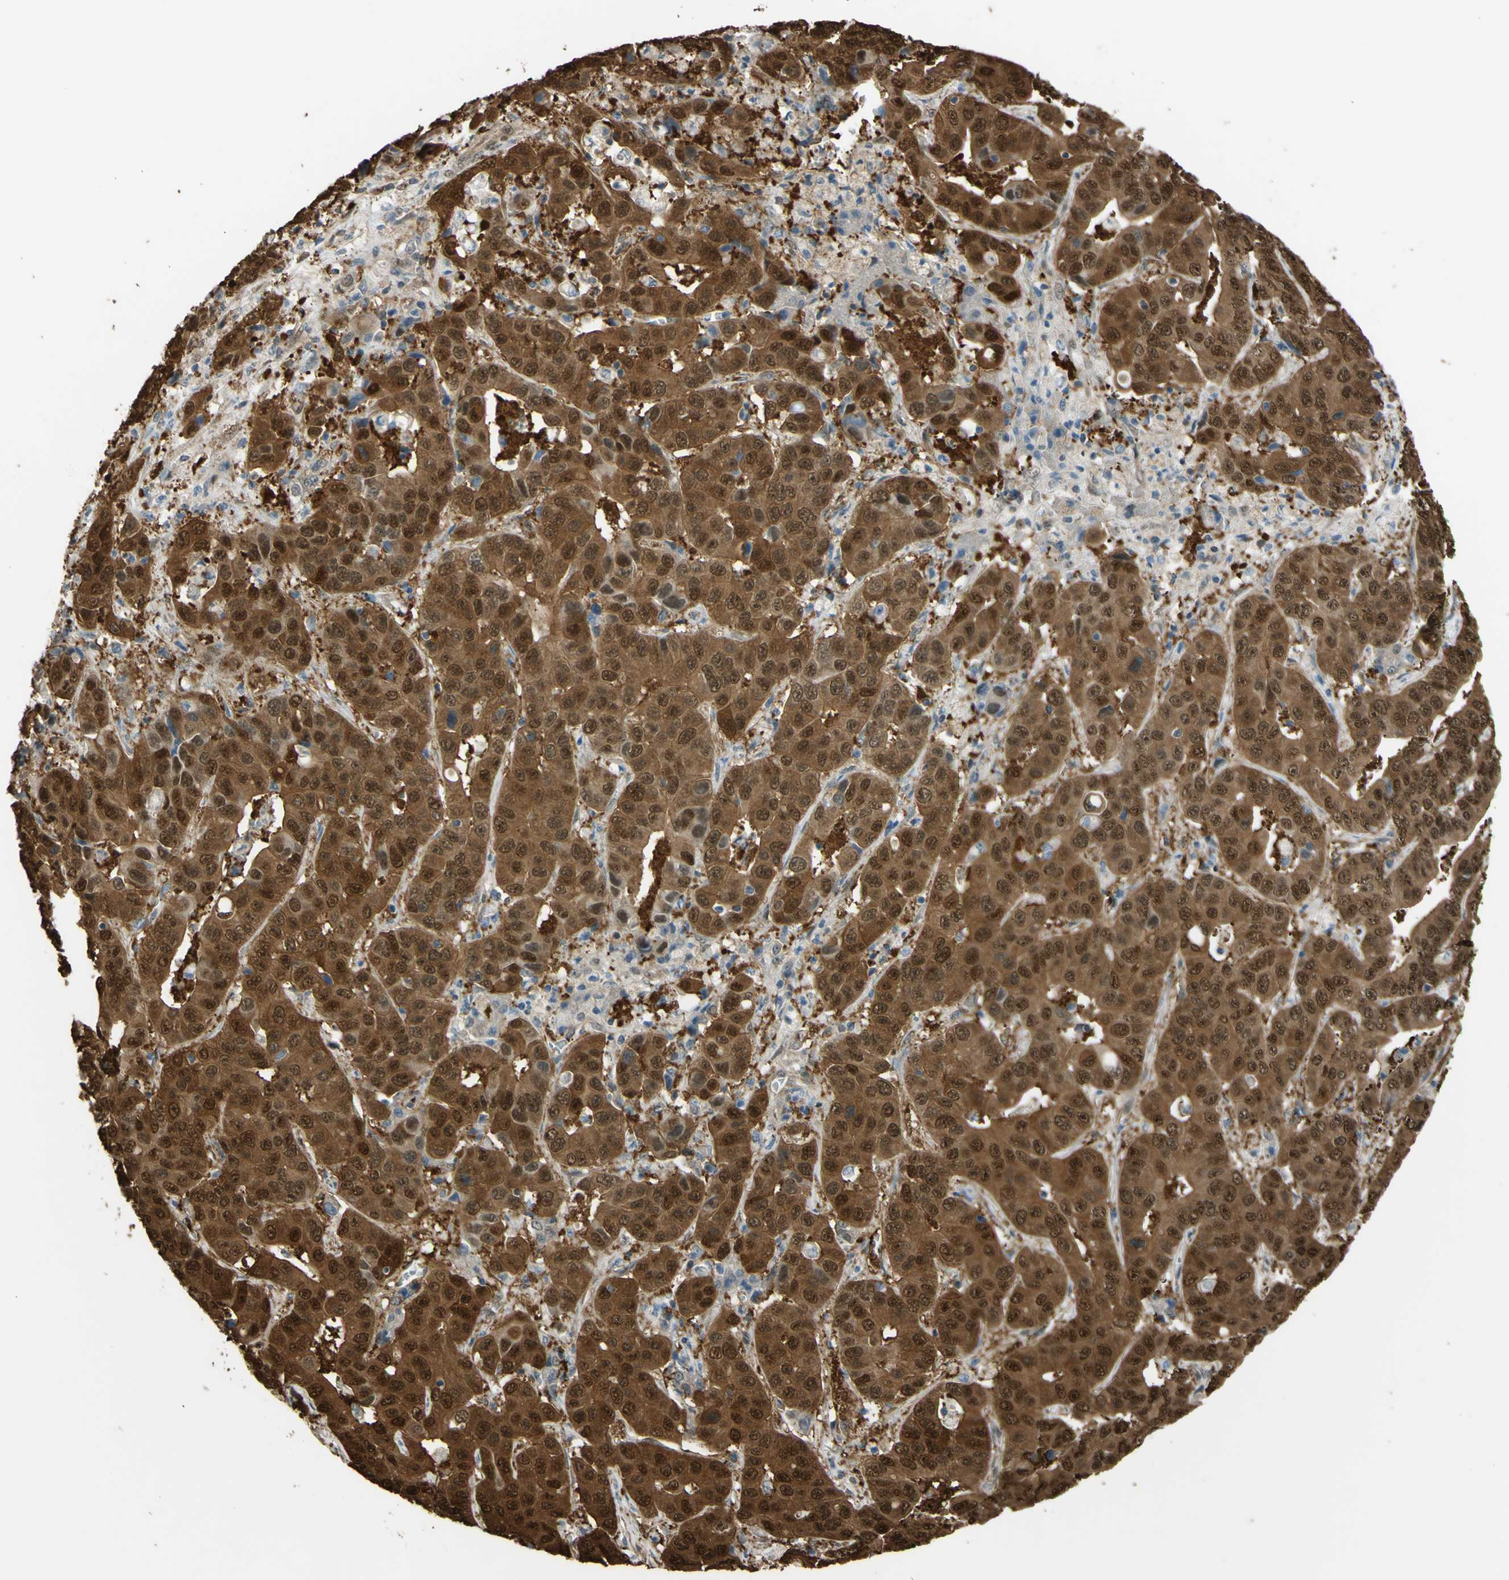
{"staining": {"intensity": "strong", "quantity": ">75%", "location": "cytoplasmic/membranous,nuclear"}, "tissue": "liver cancer", "cell_type": "Tumor cells", "image_type": "cancer", "snomed": [{"axis": "morphology", "description": "Cholangiocarcinoma"}, {"axis": "topography", "description": "Liver"}], "caption": "Protein expression analysis of human cholangiocarcinoma (liver) reveals strong cytoplasmic/membranous and nuclear expression in approximately >75% of tumor cells.", "gene": "YWHAQ", "patient": {"sex": "female", "age": 52}}